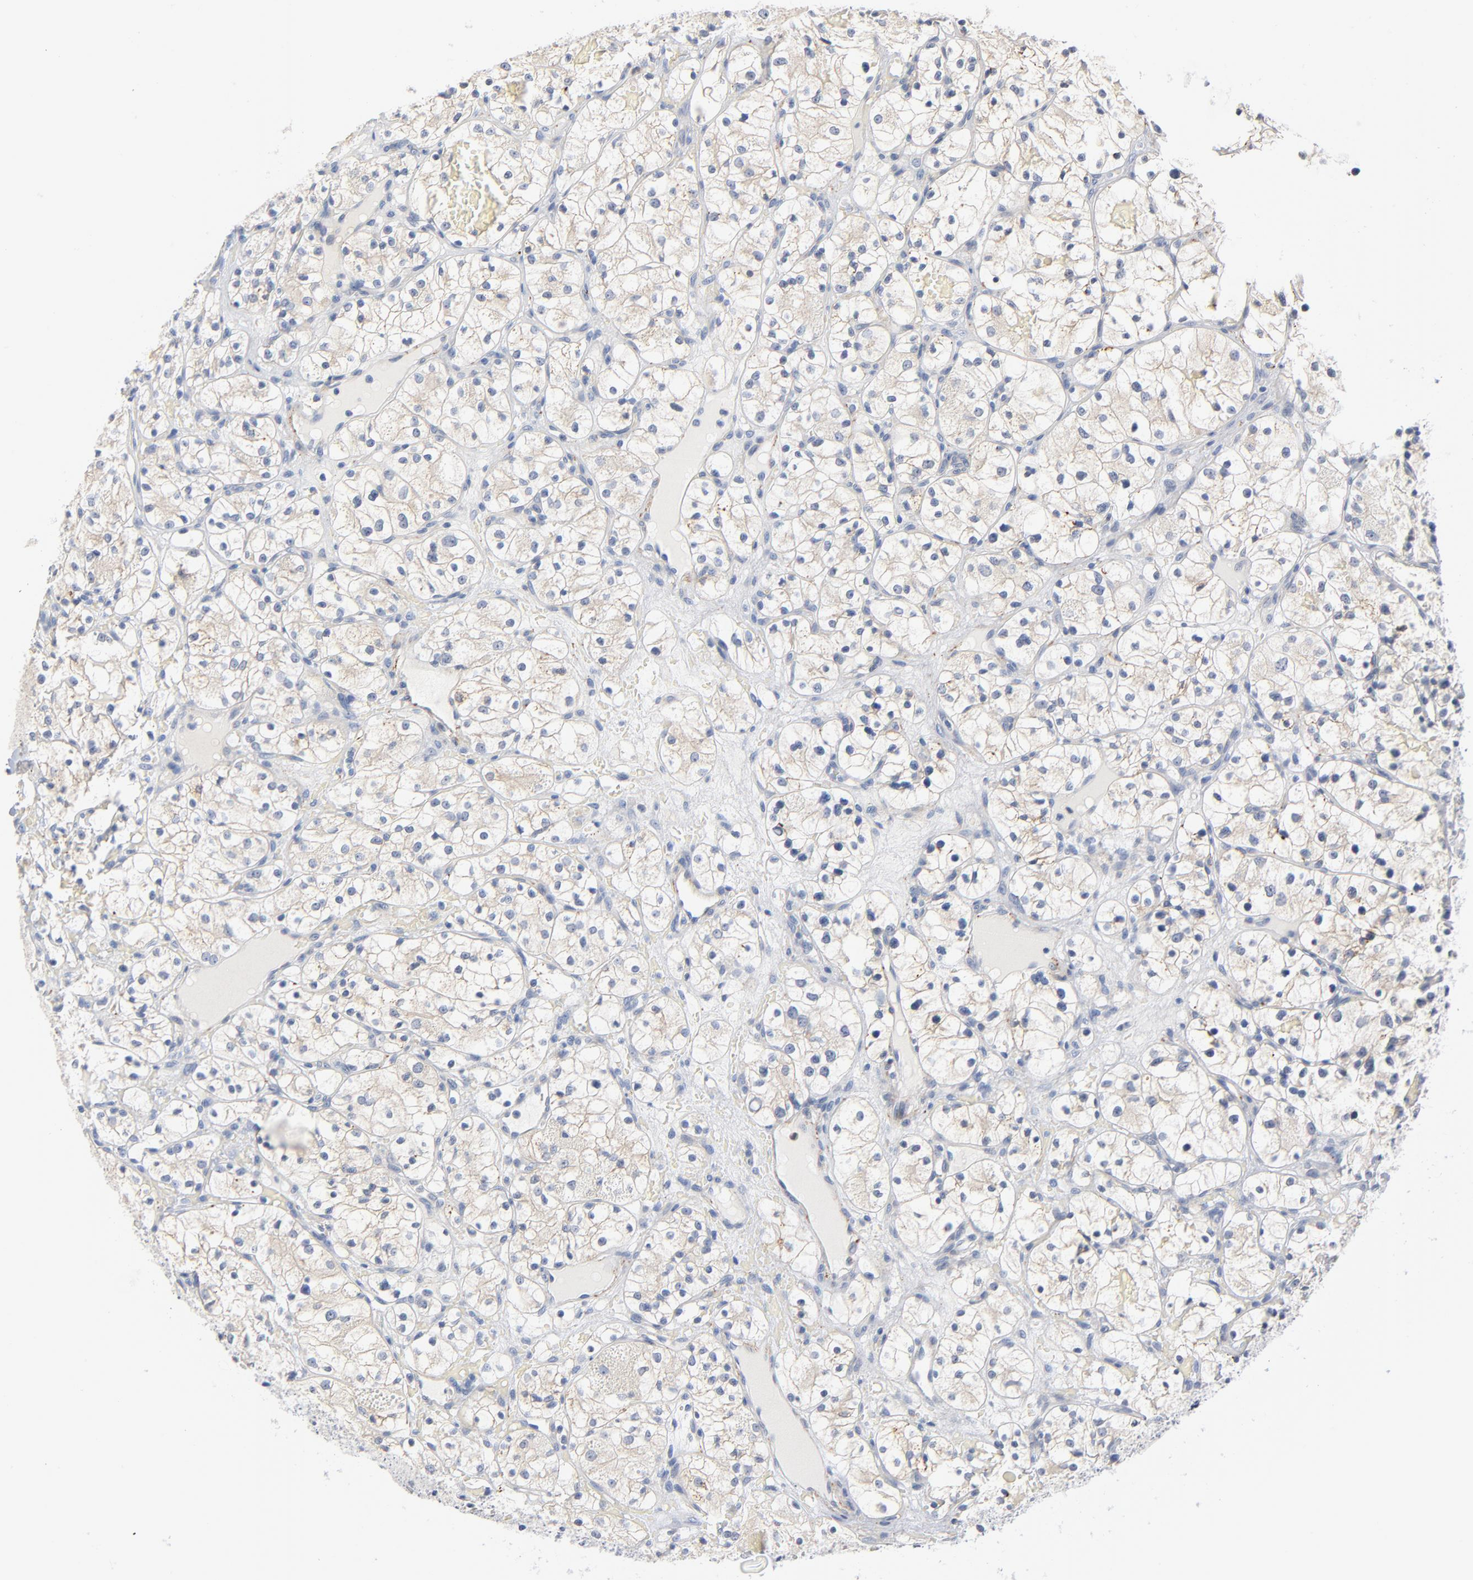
{"staining": {"intensity": "negative", "quantity": "none", "location": "none"}, "tissue": "renal cancer", "cell_type": "Tumor cells", "image_type": "cancer", "snomed": [{"axis": "morphology", "description": "Adenocarcinoma, NOS"}, {"axis": "topography", "description": "Kidney"}], "caption": "Immunohistochemistry of human renal adenocarcinoma demonstrates no expression in tumor cells. Brightfield microscopy of IHC stained with DAB (3,3'-diaminobenzidine) (brown) and hematoxylin (blue), captured at high magnification.", "gene": "IFT43", "patient": {"sex": "female", "age": 60}}